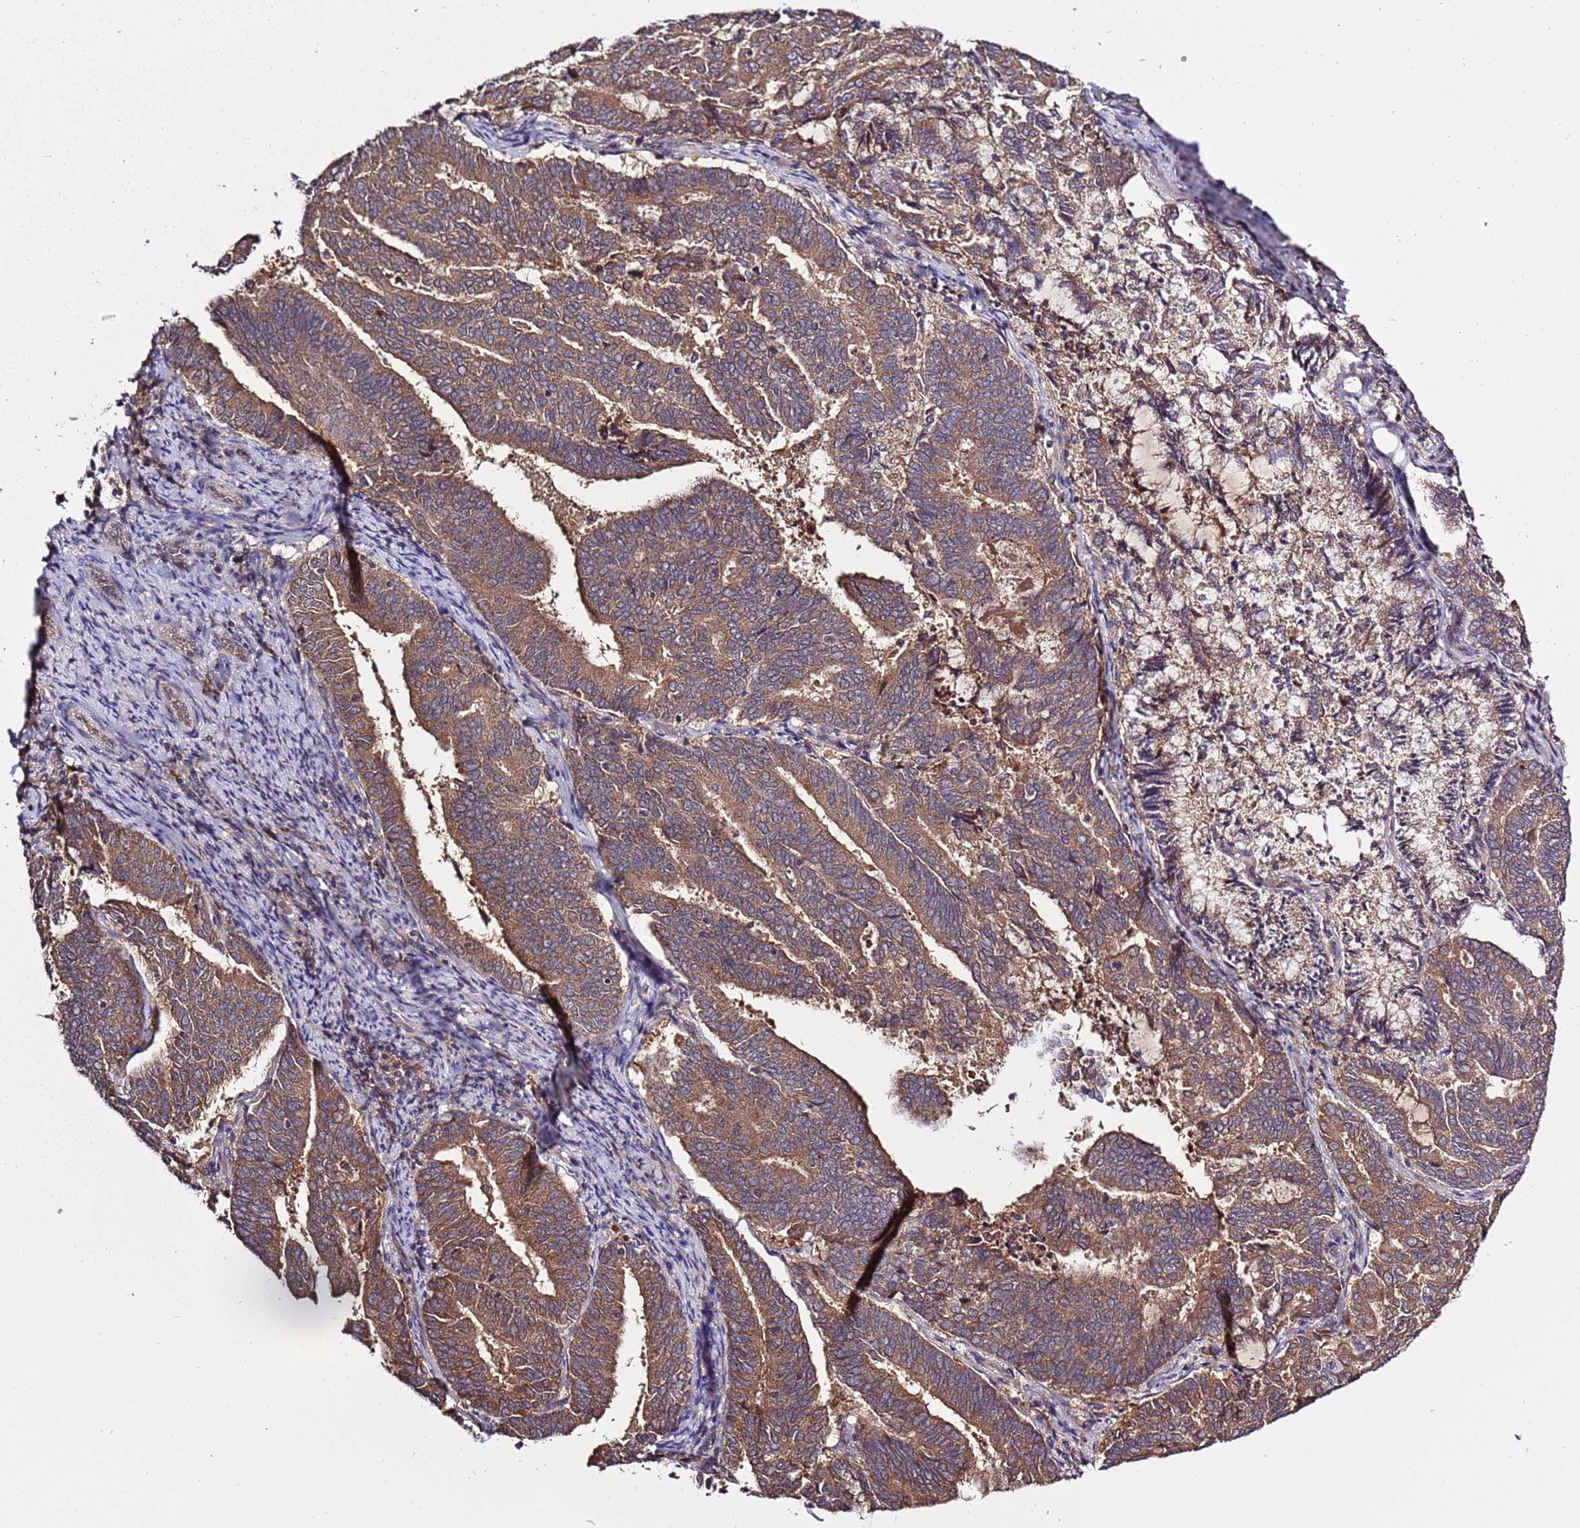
{"staining": {"intensity": "moderate", "quantity": ">75%", "location": "cytoplasmic/membranous"}, "tissue": "endometrial cancer", "cell_type": "Tumor cells", "image_type": "cancer", "snomed": [{"axis": "morphology", "description": "Adenocarcinoma, NOS"}, {"axis": "topography", "description": "Endometrium"}], "caption": "The photomicrograph reveals a brown stain indicating the presence of a protein in the cytoplasmic/membranous of tumor cells in endometrial adenocarcinoma.", "gene": "USP32", "patient": {"sex": "female", "age": 80}}